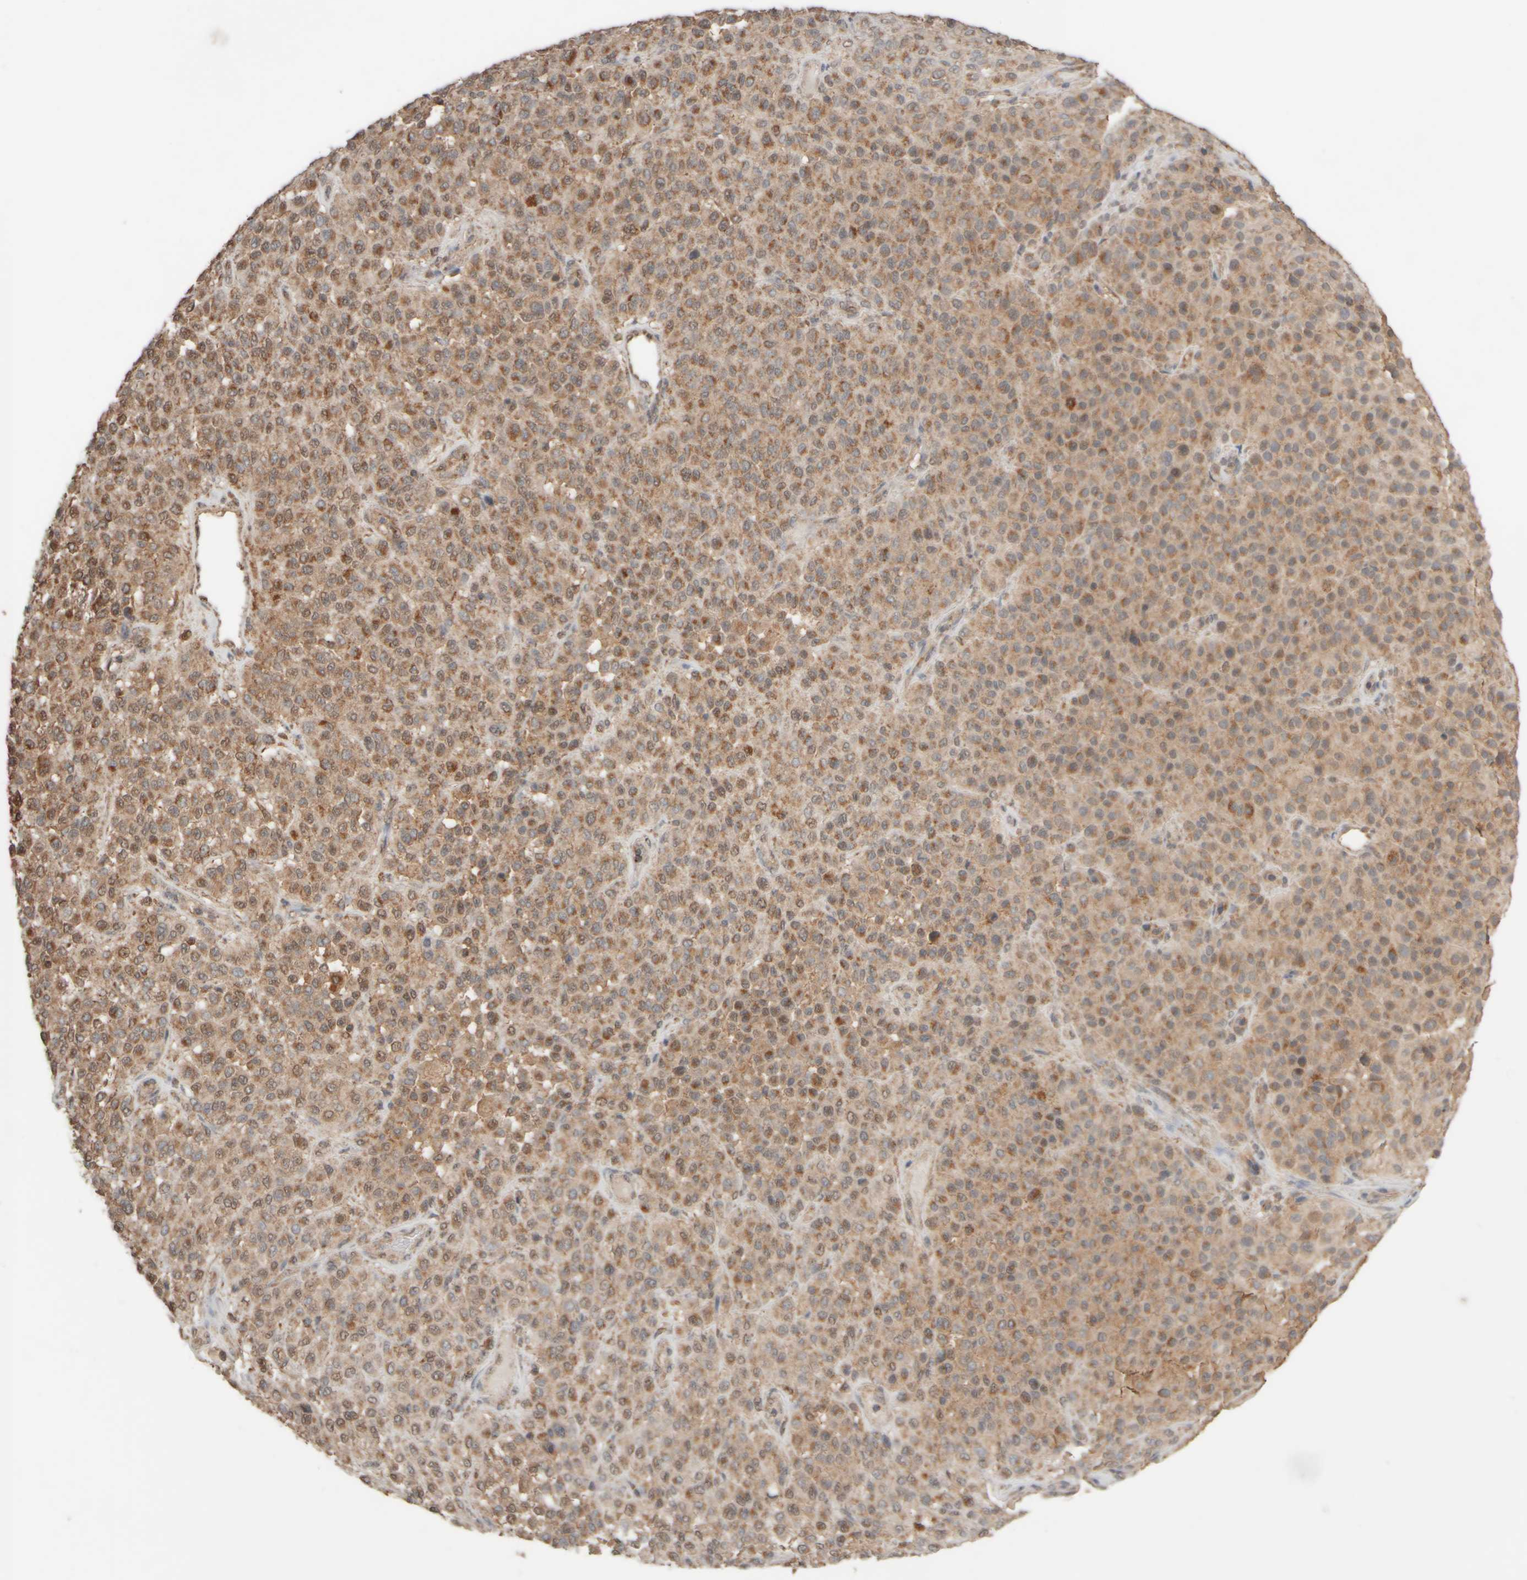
{"staining": {"intensity": "moderate", "quantity": "25%-75%", "location": "cytoplasmic/membranous"}, "tissue": "melanoma", "cell_type": "Tumor cells", "image_type": "cancer", "snomed": [{"axis": "morphology", "description": "Malignant melanoma, Metastatic site"}, {"axis": "topography", "description": "Pancreas"}], "caption": "High-magnification brightfield microscopy of melanoma stained with DAB (3,3'-diaminobenzidine) (brown) and counterstained with hematoxylin (blue). tumor cells exhibit moderate cytoplasmic/membranous expression is seen in approximately25%-75% of cells. The staining is performed using DAB brown chromogen to label protein expression. The nuclei are counter-stained blue using hematoxylin.", "gene": "EIF2B3", "patient": {"sex": "female", "age": 30}}